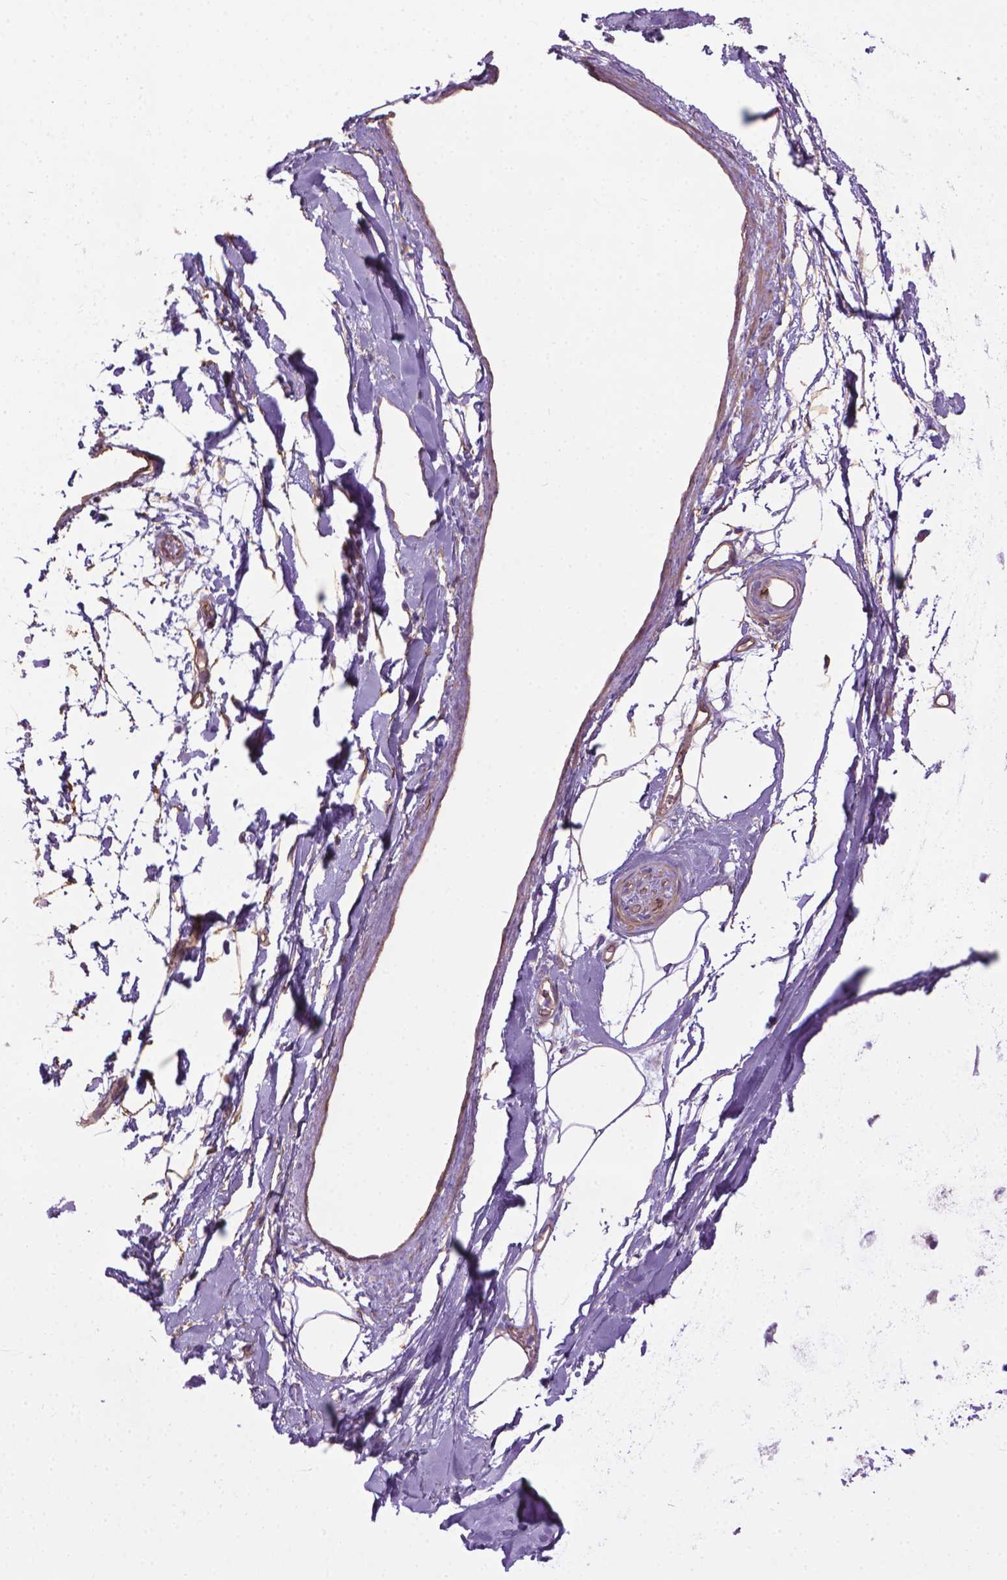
{"staining": {"intensity": "negative", "quantity": "none", "location": "none"}, "tissue": "adipose tissue", "cell_type": "Adipocytes", "image_type": "normal", "snomed": [{"axis": "morphology", "description": "Normal tissue, NOS"}, {"axis": "topography", "description": "Cartilage tissue"}, {"axis": "topography", "description": "Bronchus"}], "caption": "IHC histopathology image of normal adipose tissue: human adipose tissue stained with DAB displays no significant protein staining in adipocytes.", "gene": "TENT5A", "patient": {"sex": "male", "age": 58}}